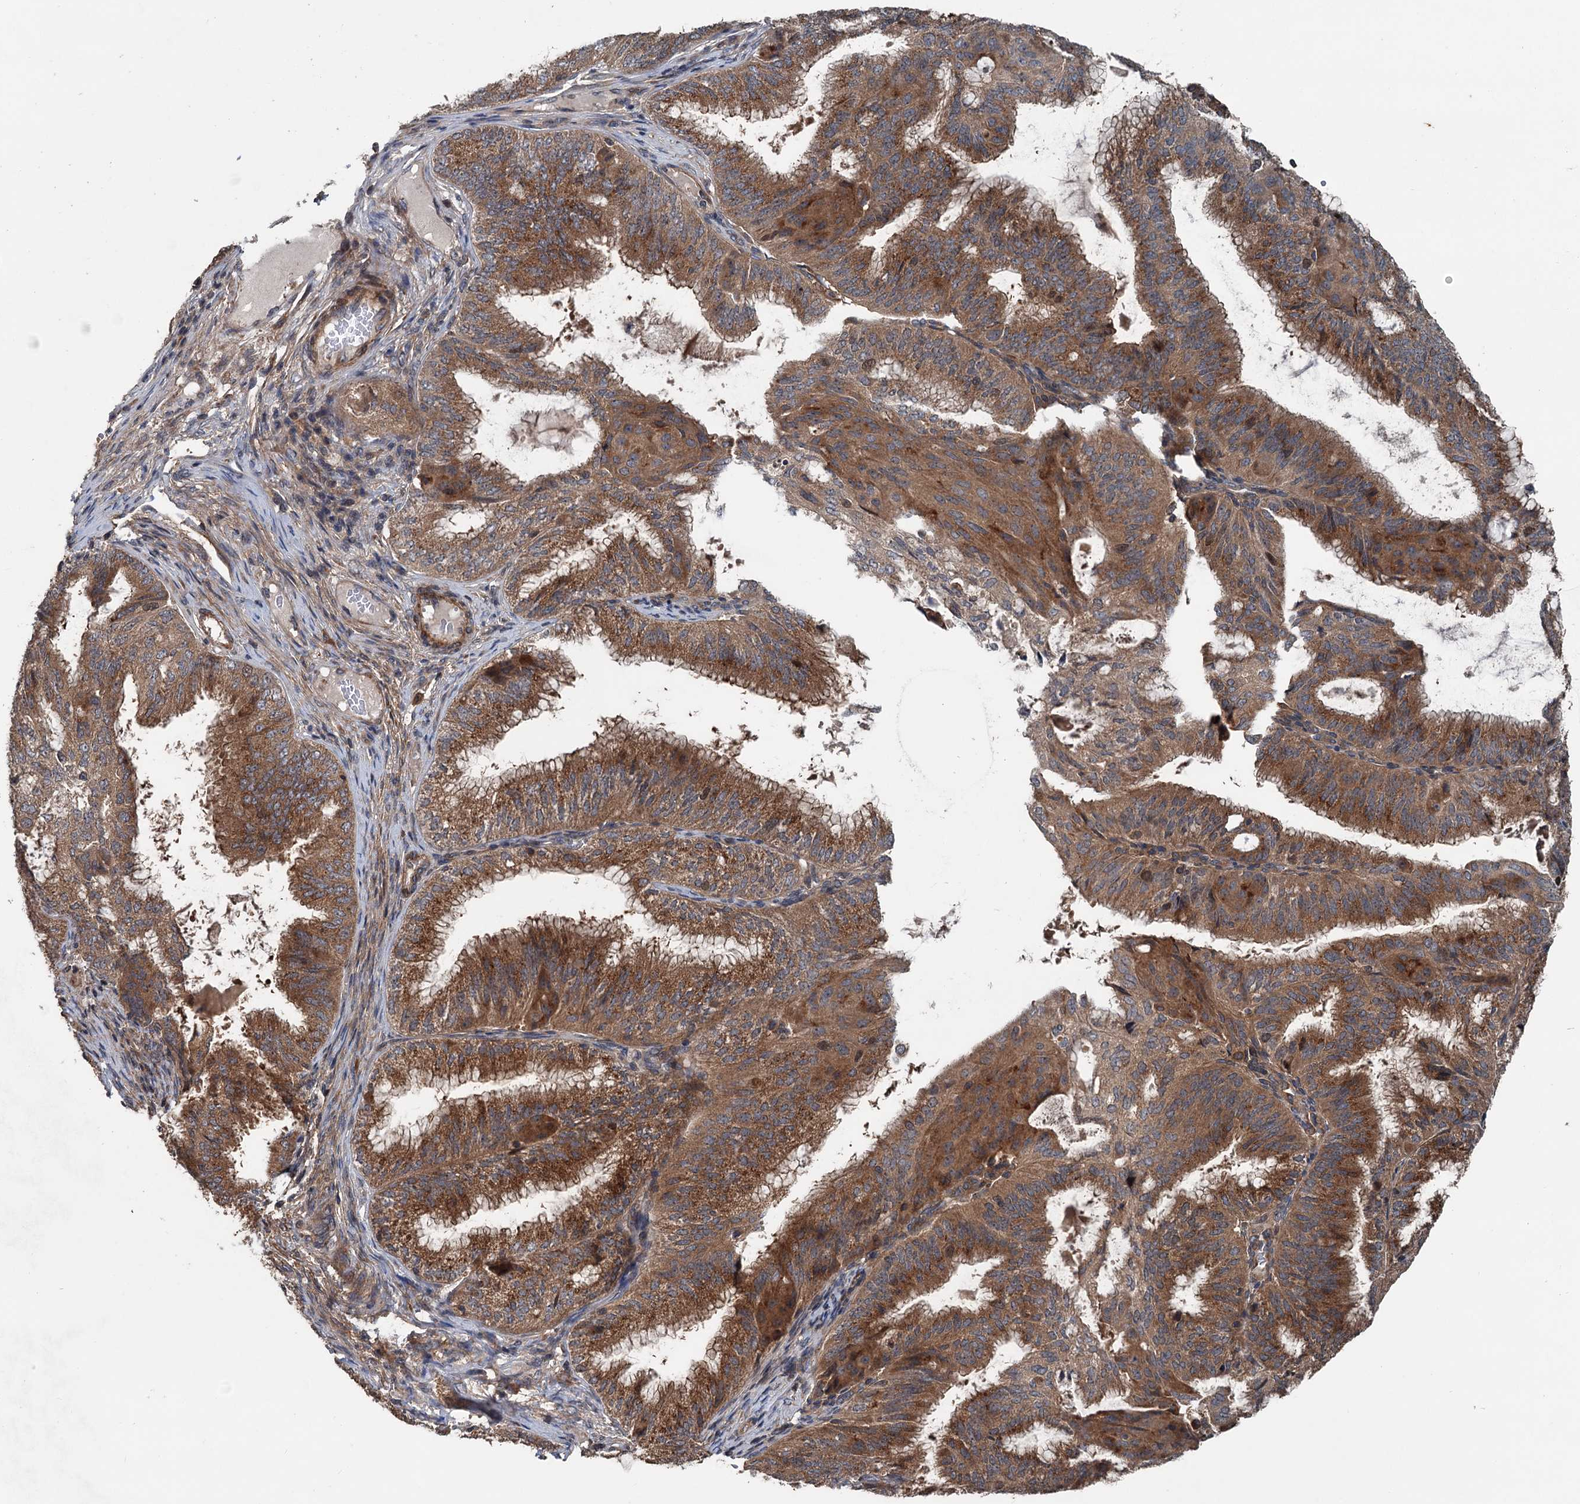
{"staining": {"intensity": "strong", "quantity": ">75%", "location": "cytoplasmic/membranous"}, "tissue": "endometrial cancer", "cell_type": "Tumor cells", "image_type": "cancer", "snomed": [{"axis": "morphology", "description": "Adenocarcinoma, NOS"}, {"axis": "topography", "description": "Endometrium"}], "caption": "An image showing strong cytoplasmic/membranous staining in about >75% of tumor cells in endometrial adenocarcinoma, as visualized by brown immunohistochemical staining.", "gene": "TEDC1", "patient": {"sex": "female", "age": 49}}